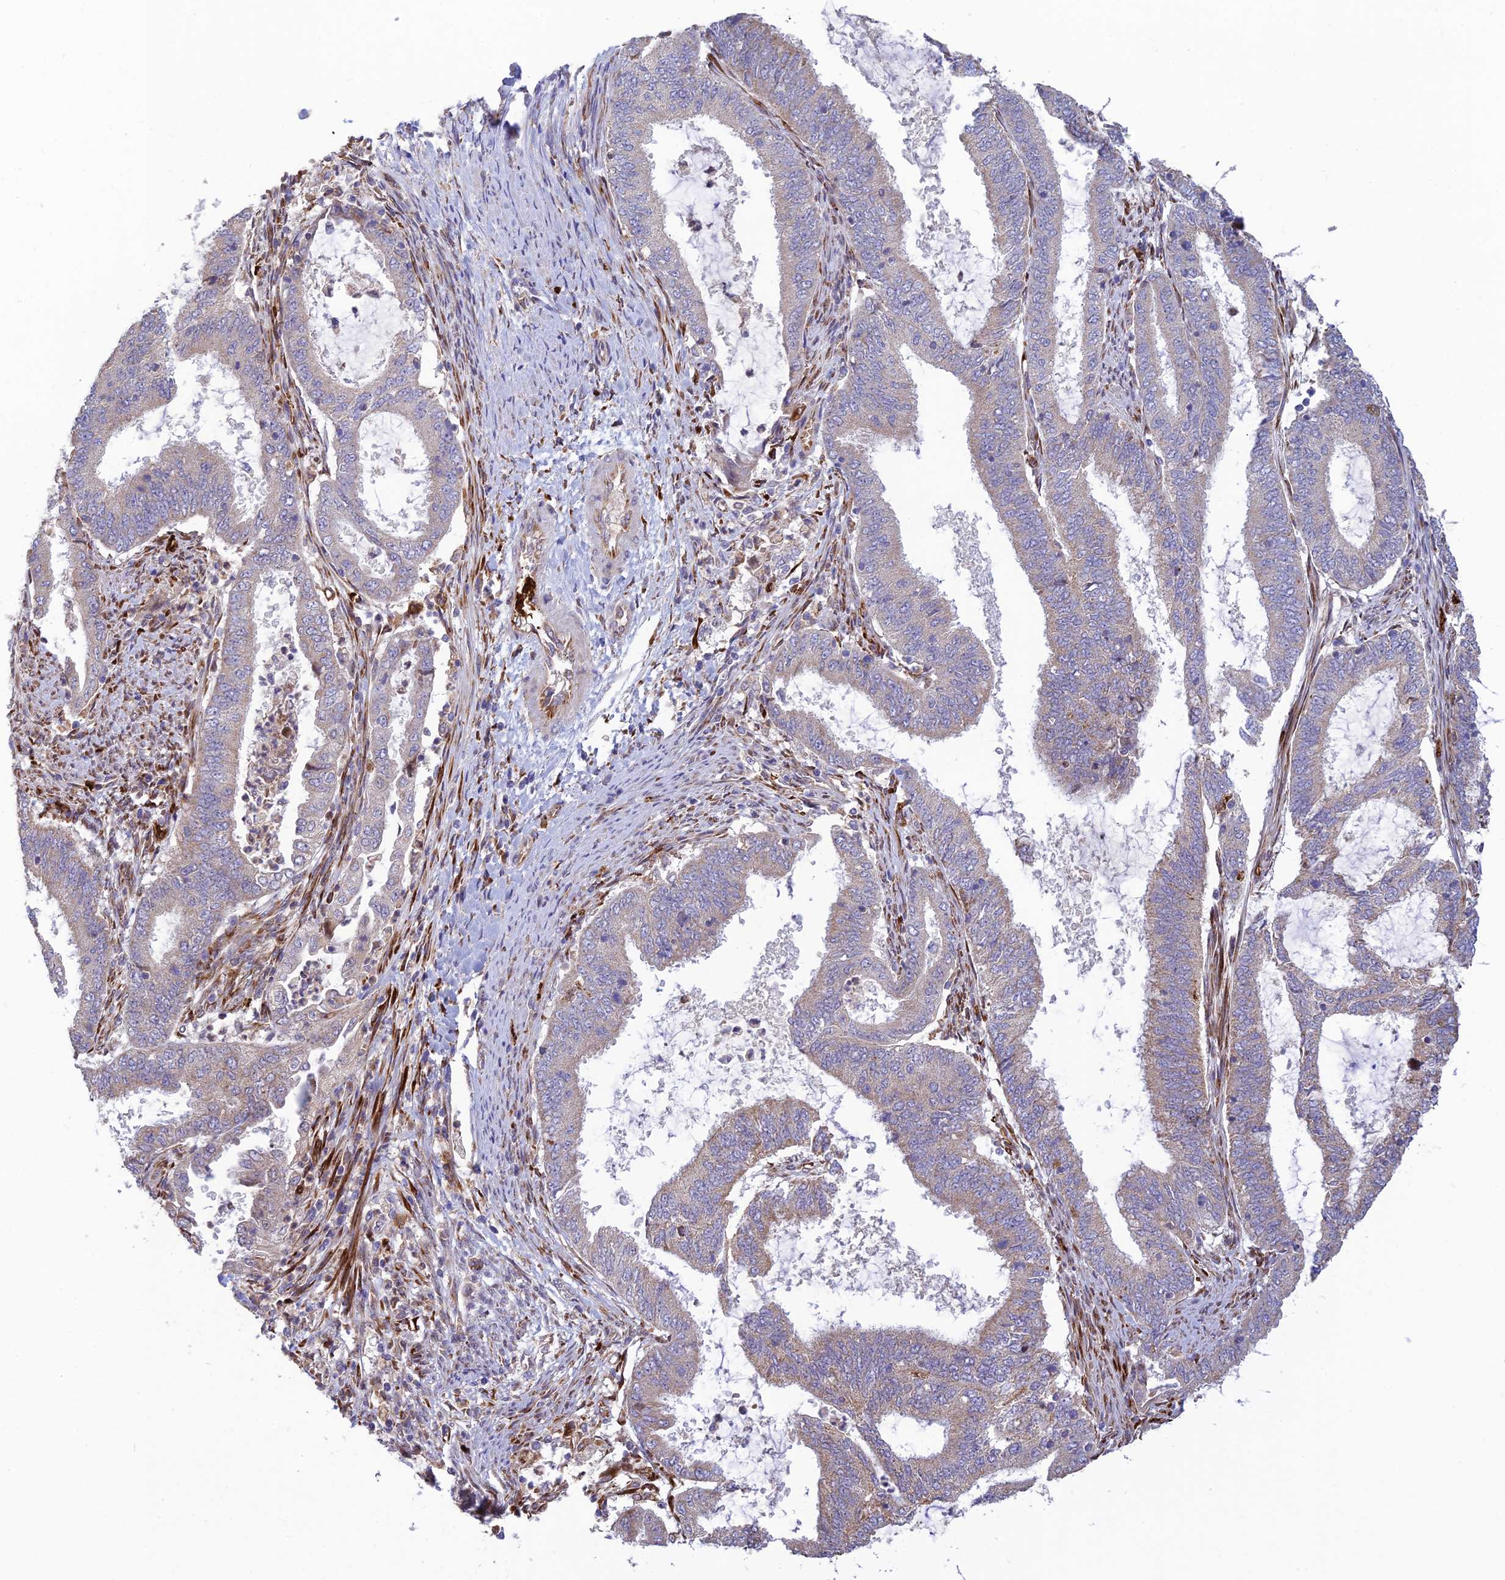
{"staining": {"intensity": "weak", "quantity": "<25%", "location": "cytoplasmic/membranous"}, "tissue": "endometrial cancer", "cell_type": "Tumor cells", "image_type": "cancer", "snomed": [{"axis": "morphology", "description": "Adenocarcinoma, NOS"}, {"axis": "topography", "description": "Endometrium"}], "caption": "Histopathology image shows no significant protein expression in tumor cells of adenocarcinoma (endometrial).", "gene": "UFSP2", "patient": {"sex": "female", "age": 51}}